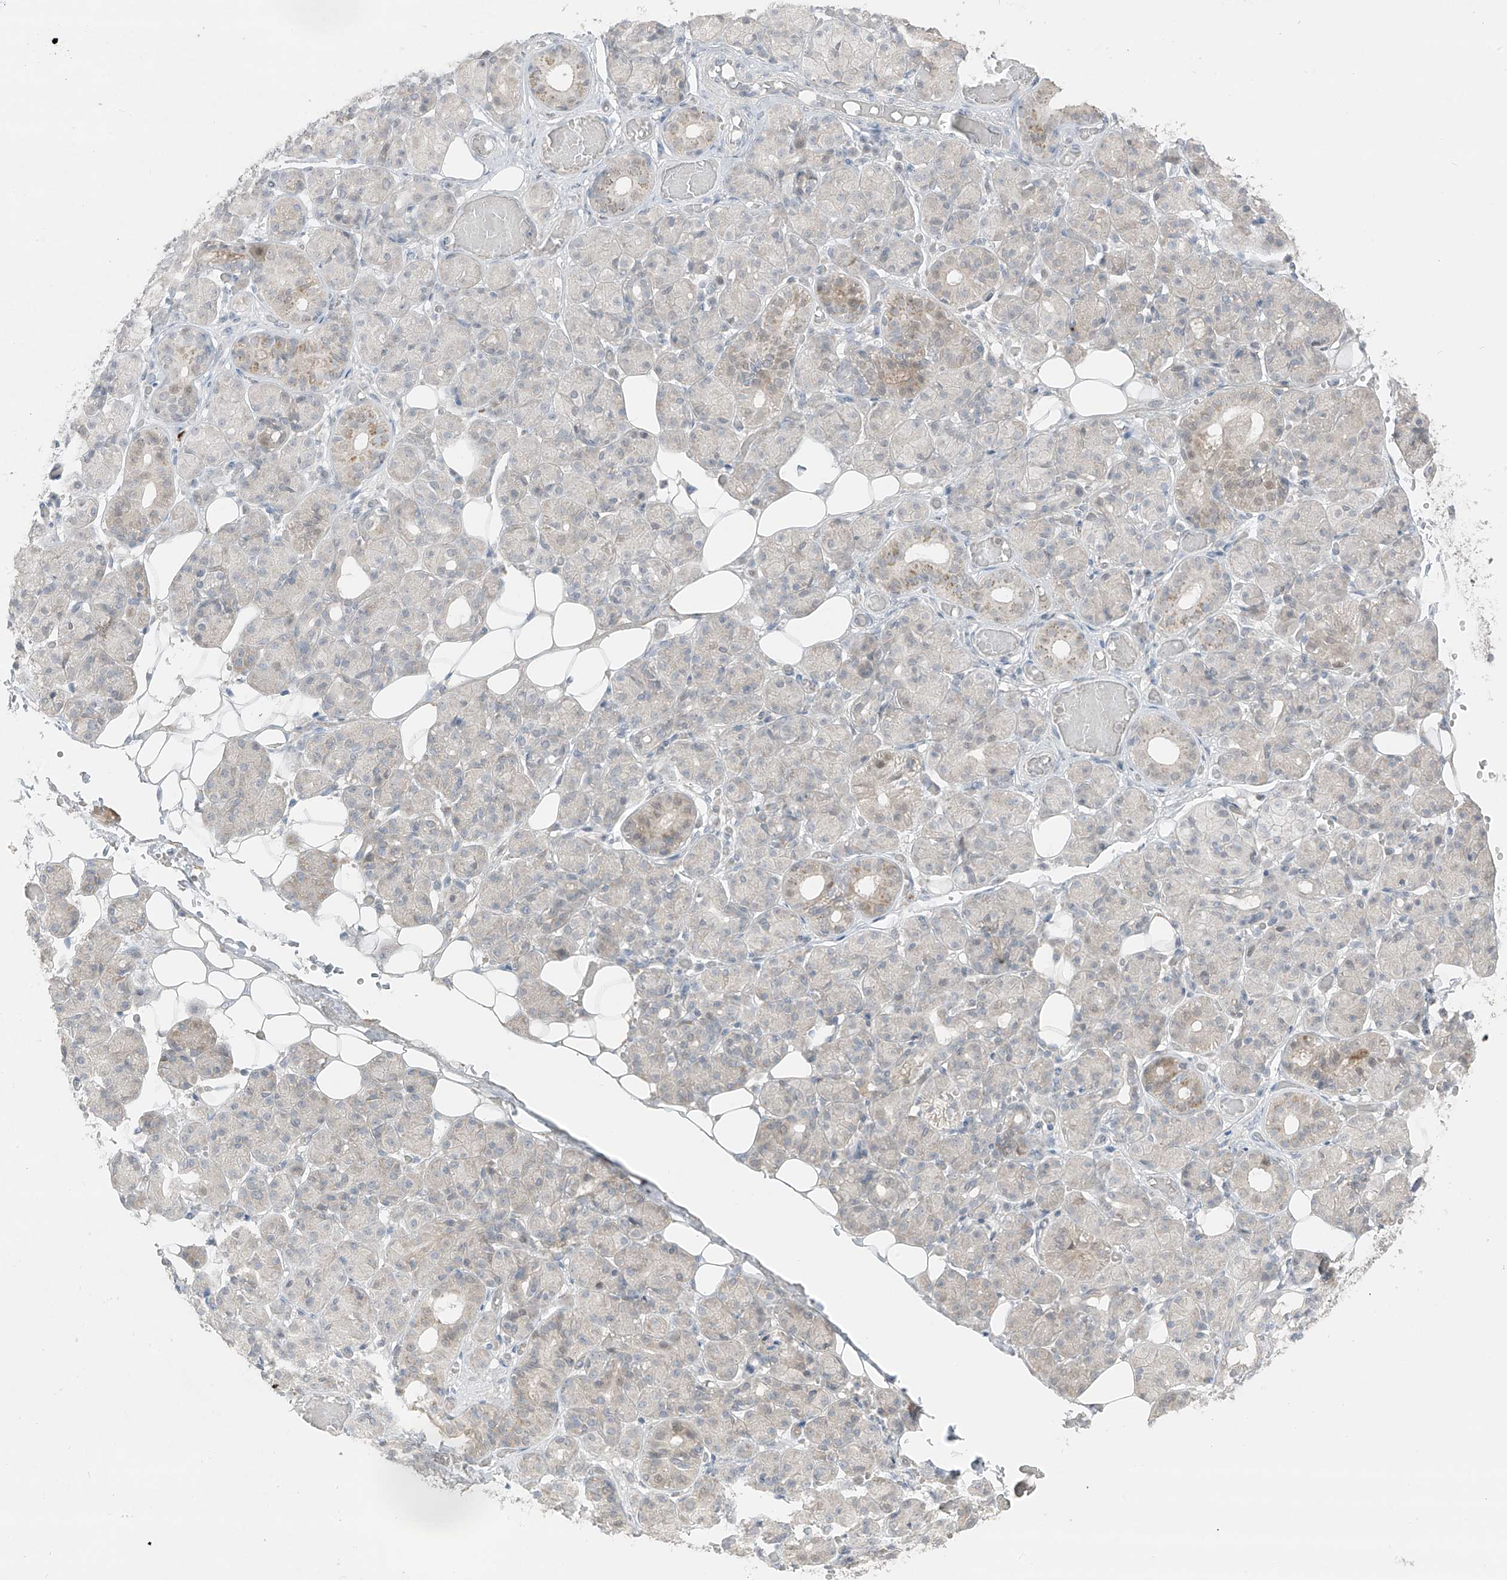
{"staining": {"intensity": "weak", "quantity": "<25%", "location": "cytoplasmic/membranous"}, "tissue": "salivary gland", "cell_type": "Glandular cells", "image_type": "normal", "snomed": [{"axis": "morphology", "description": "Normal tissue, NOS"}, {"axis": "topography", "description": "Salivary gland"}], "caption": "Photomicrograph shows no significant protein expression in glandular cells of benign salivary gland.", "gene": "PRDM6", "patient": {"sex": "male", "age": 63}}